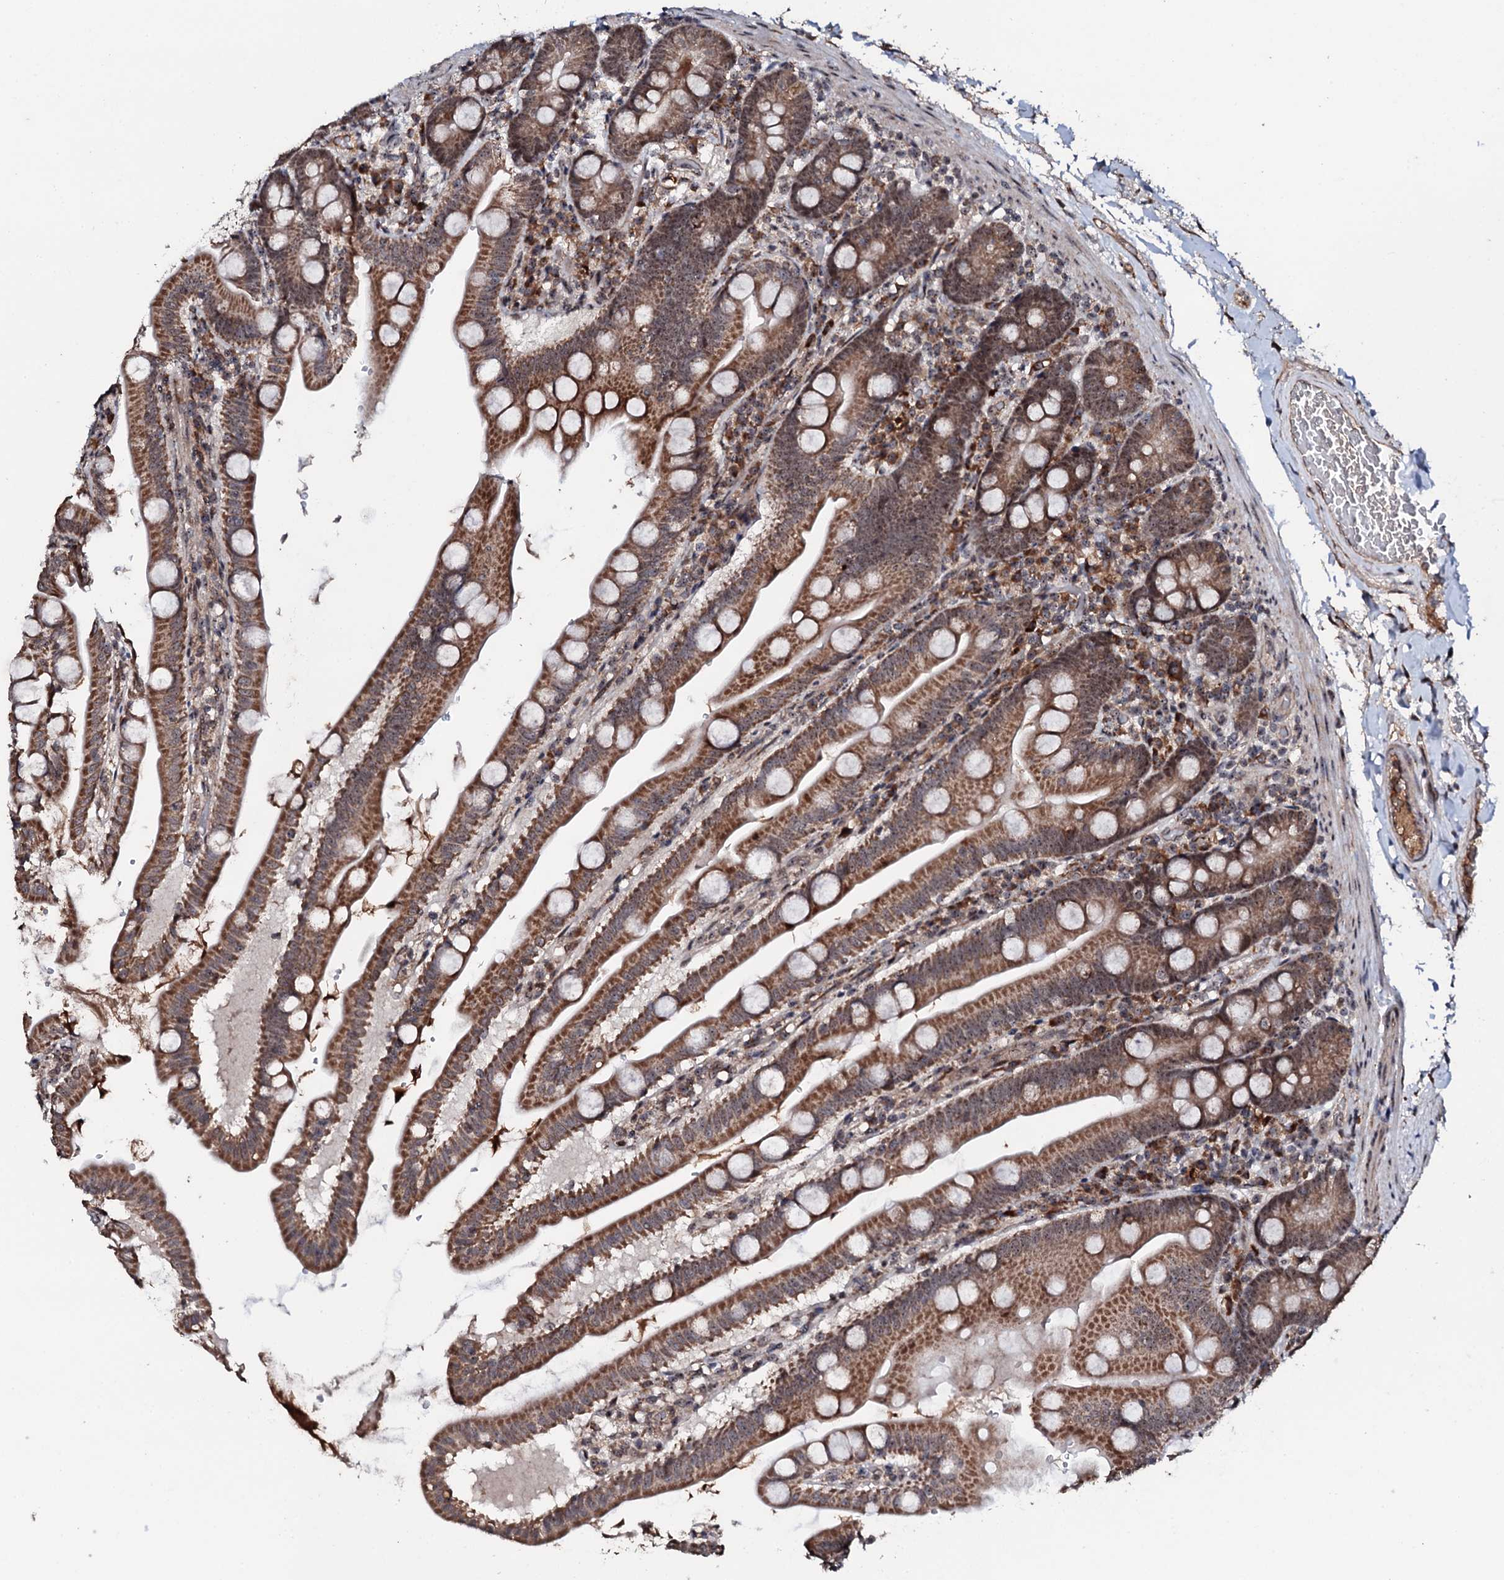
{"staining": {"intensity": "moderate", "quantity": ">75%", "location": "cytoplasmic/membranous"}, "tissue": "small intestine", "cell_type": "Glandular cells", "image_type": "normal", "snomed": [{"axis": "morphology", "description": "Normal tissue, NOS"}, {"axis": "topography", "description": "Small intestine"}], "caption": "This photomicrograph reveals benign small intestine stained with IHC to label a protein in brown. The cytoplasmic/membranous of glandular cells show moderate positivity for the protein. Nuclei are counter-stained blue.", "gene": "FAM111A", "patient": {"sex": "female", "age": 68}}